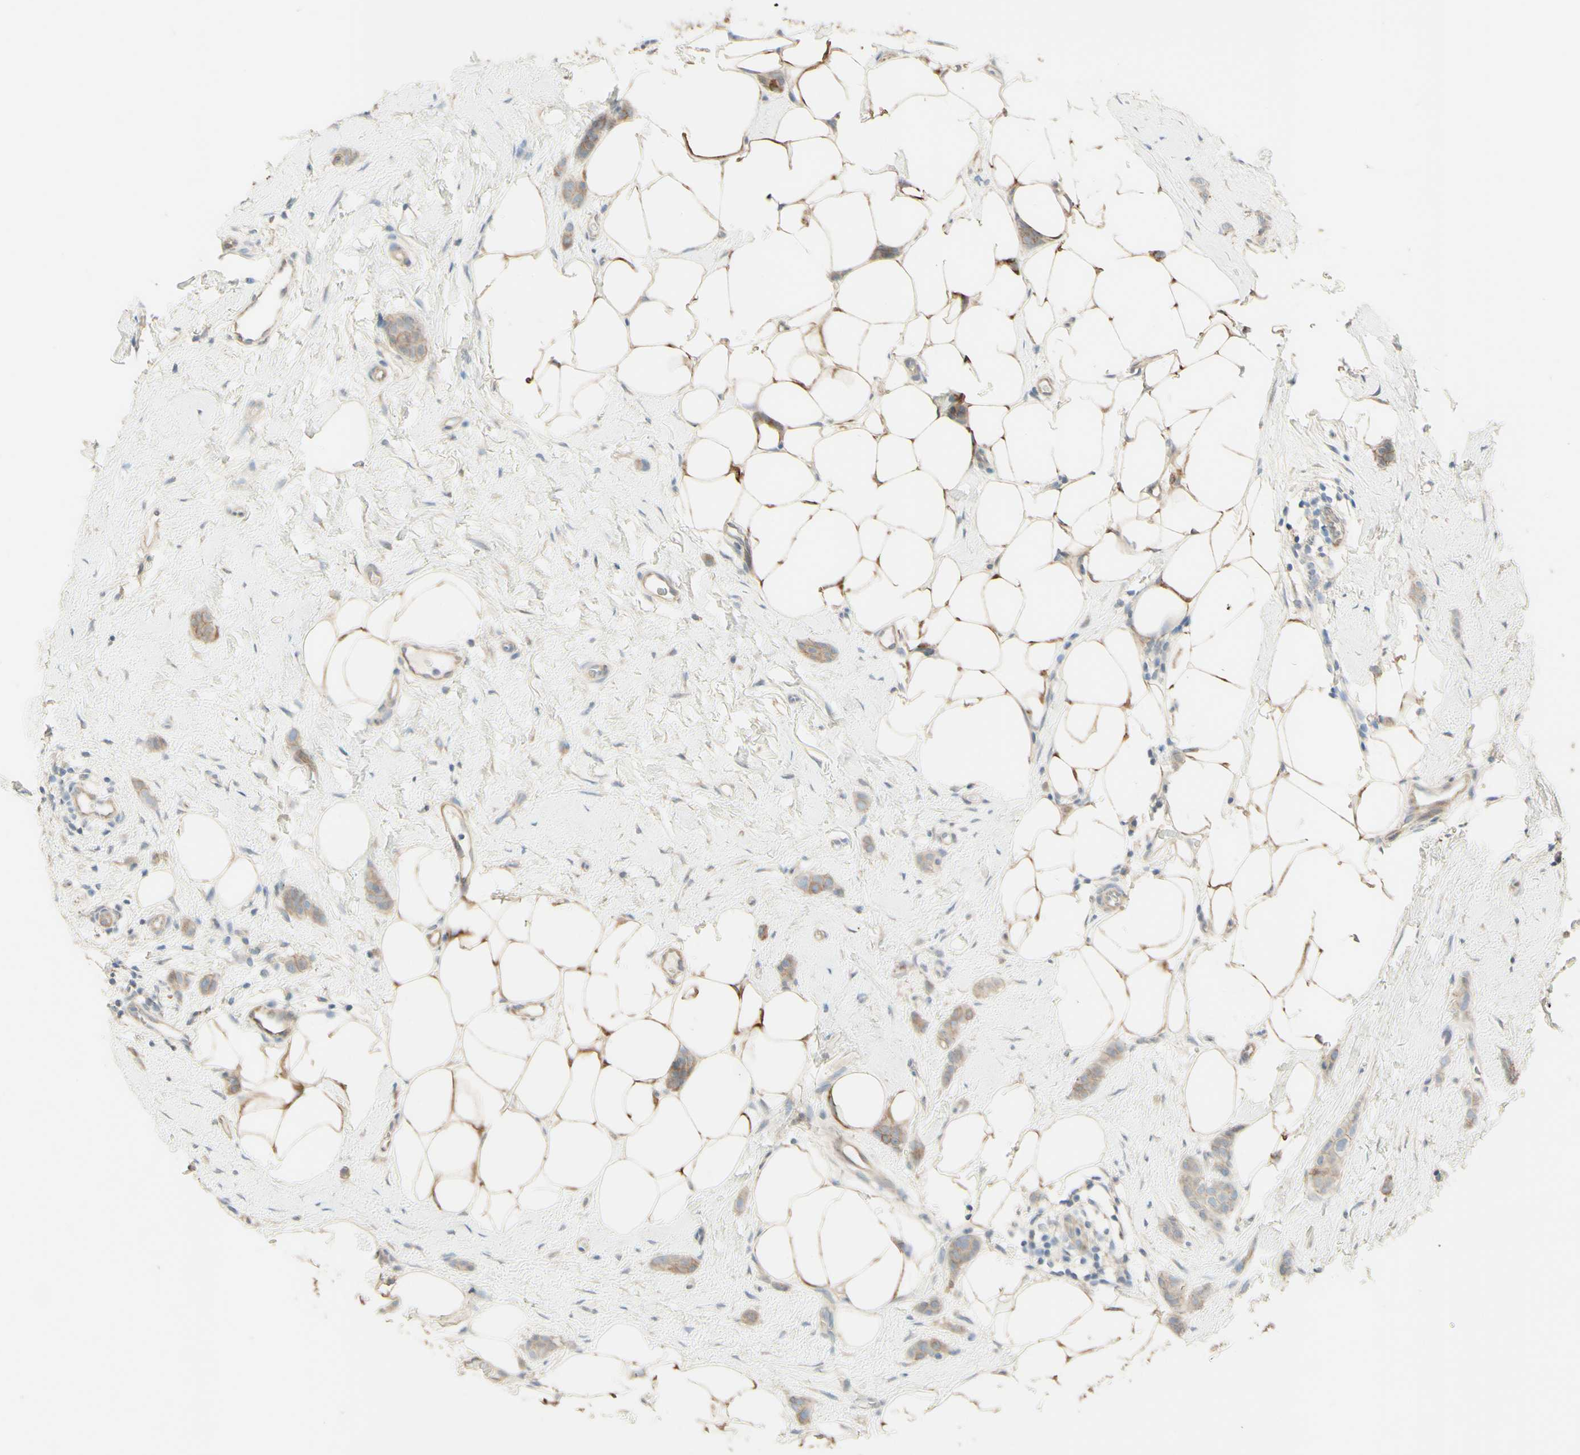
{"staining": {"intensity": "weak", "quantity": ">75%", "location": "cytoplasmic/membranous"}, "tissue": "breast cancer", "cell_type": "Tumor cells", "image_type": "cancer", "snomed": [{"axis": "morphology", "description": "Lobular carcinoma"}, {"axis": "topography", "description": "Skin"}, {"axis": "topography", "description": "Breast"}], "caption": "IHC of human breast cancer (lobular carcinoma) displays low levels of weak cytoplasmic/membranous positivity in approximately >75% of tumor cells.", "gene": "RNF149", "patient": {"sex": "female", "age": 46}}